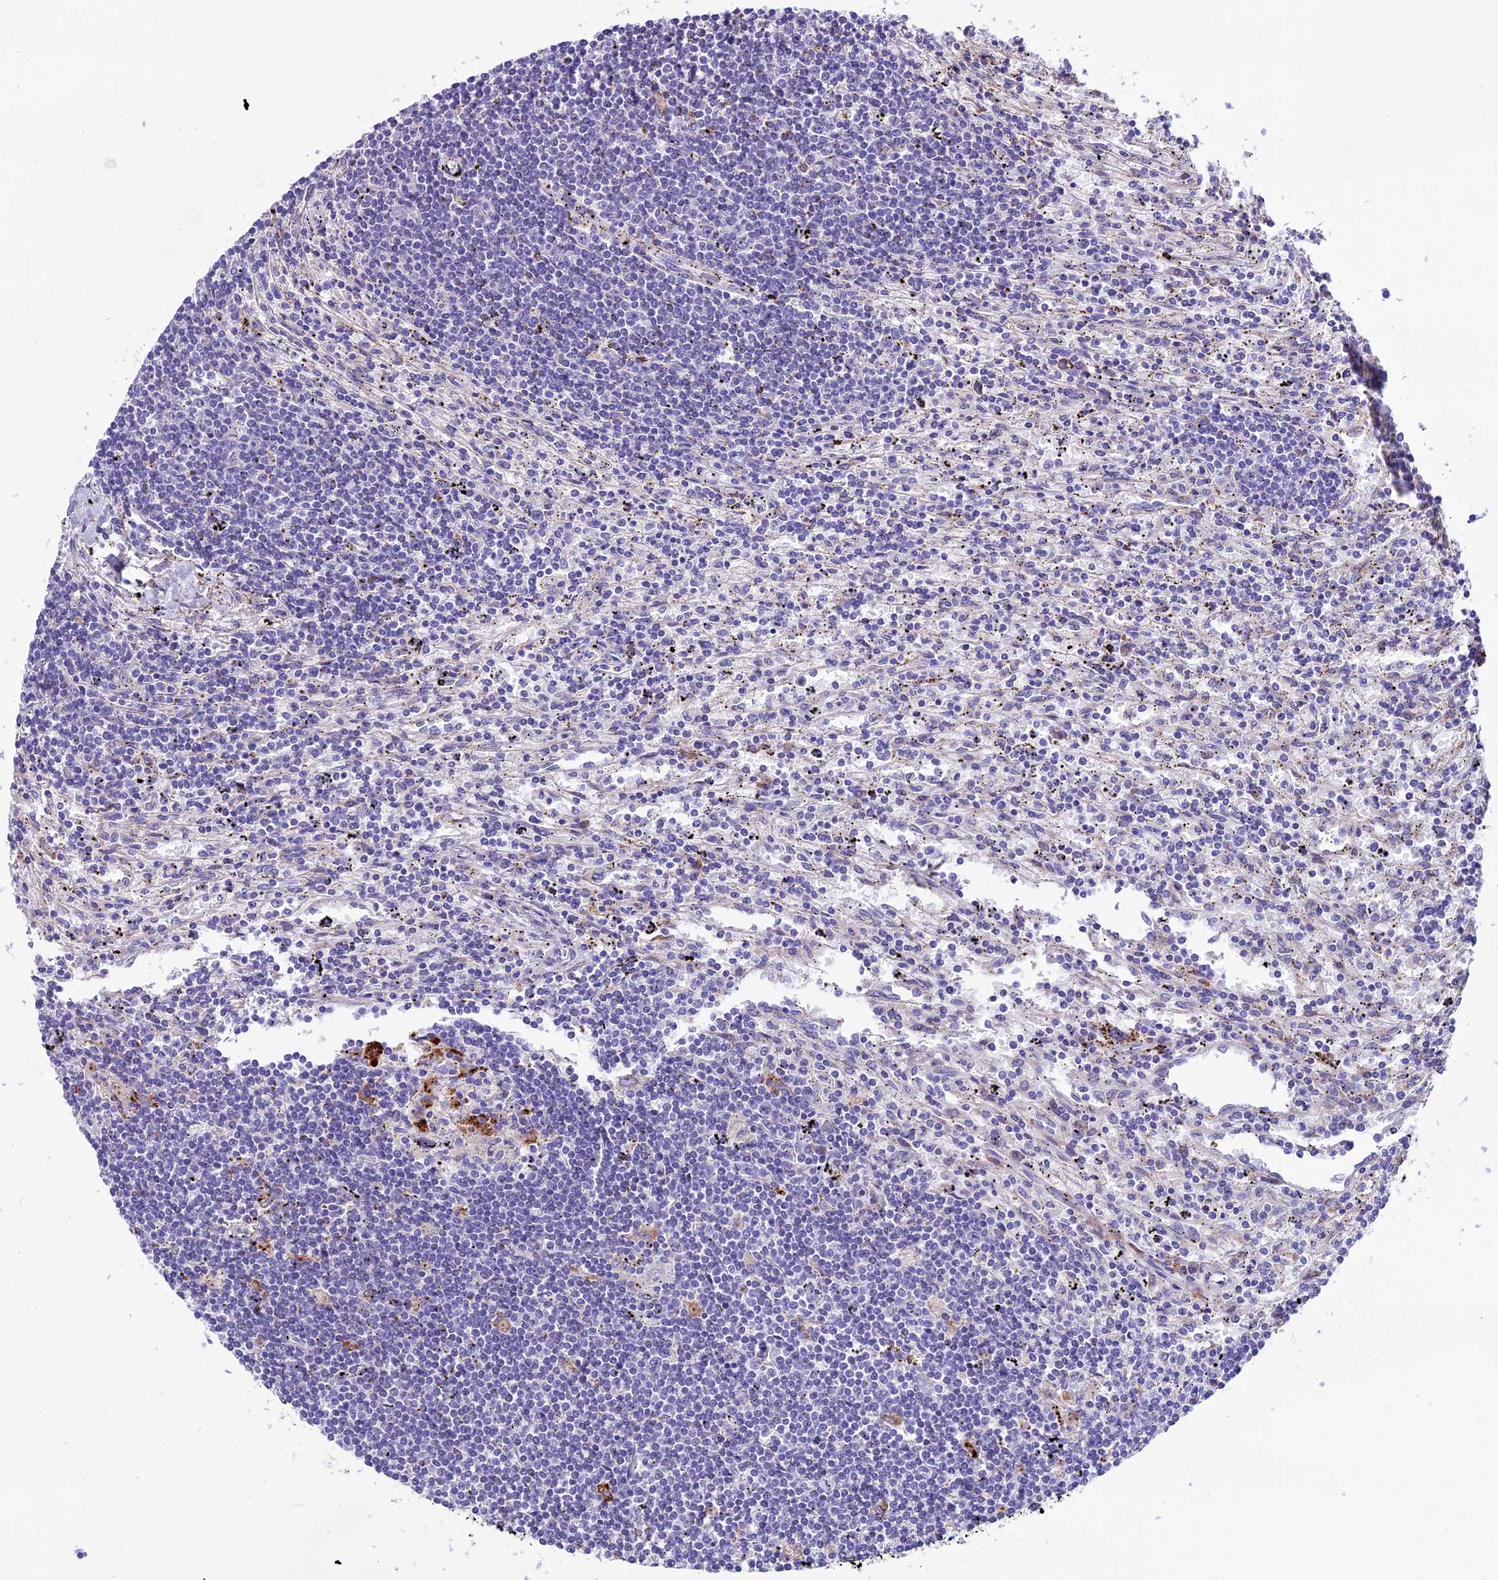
{"staining": {"intensity": "negative", "quantity": "none", "location": "none"}, "tissue": "lymphoma", "cell_type": "Tumor cells", "image_type": "cancer", "snomed": [{"axis": "morphology", "description": "Malignant lymphoma, non-Hodgkin's type, Low grade"}, {"axis": "topography", "description": "Spleen"}], "caption": "There is no significant staining in tumor cells of low-grade malignant lymphoma, non-Hodgkin's type.", "gene": "THRSP", "patient": {"sex": "male", "age": 76}}